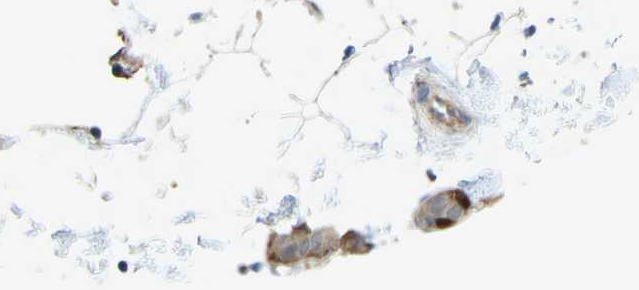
{"staining": {"intensity": "weak", "quantity": ">75%", "location": "cytoplasmic/membranous"}, "tissue": "breast", "cell_type": "Adipocytes", "image_type": "normal", "snomed": [{"axis": "morphology", "description": "Normal tissue, NOS"}, {"axis": "topography", "description": "Breast"}], "caption": "The image displays staining of benign breast, revealing weak cytoplasmic/membranous protein expression (brown color) within adipocytes.", "gene": "SERPINB5", "patient": {"sex": "female", "age": 22}}